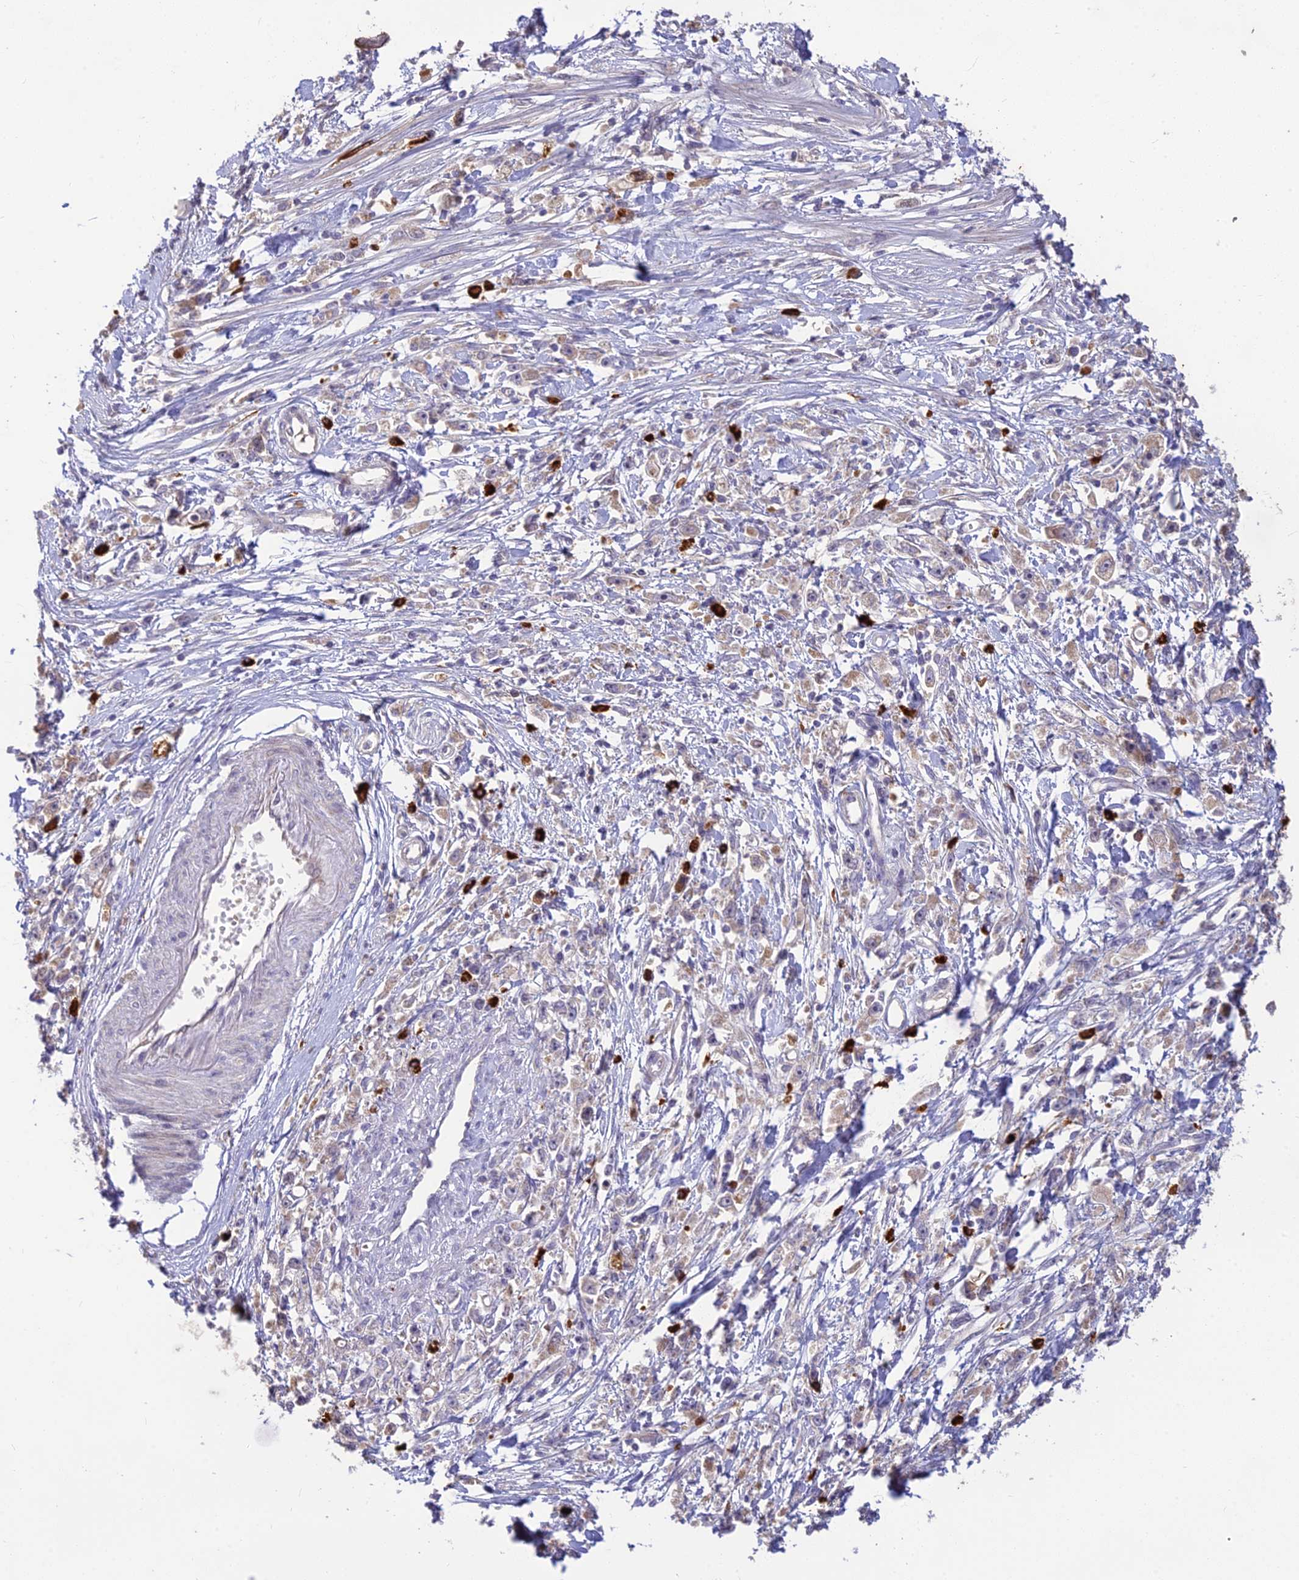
{"staining": {"intensity": "negative", "quantity": "none", "location": "none"}, "tissue": "stomach cancer", "cell_type": "Tumor cells", "image_type": "cancer", "snomed": [{"axis": "morphology", "description": "Adenocarcinoma, NOS"}, {"axis": "topography", "description": "Stomach"}], "caption": "There is no significant expression in tumor cells of stomach adenocarcinoma.", "gene": "ASPDH", "patient": {"sex": "female", "age": 59}}